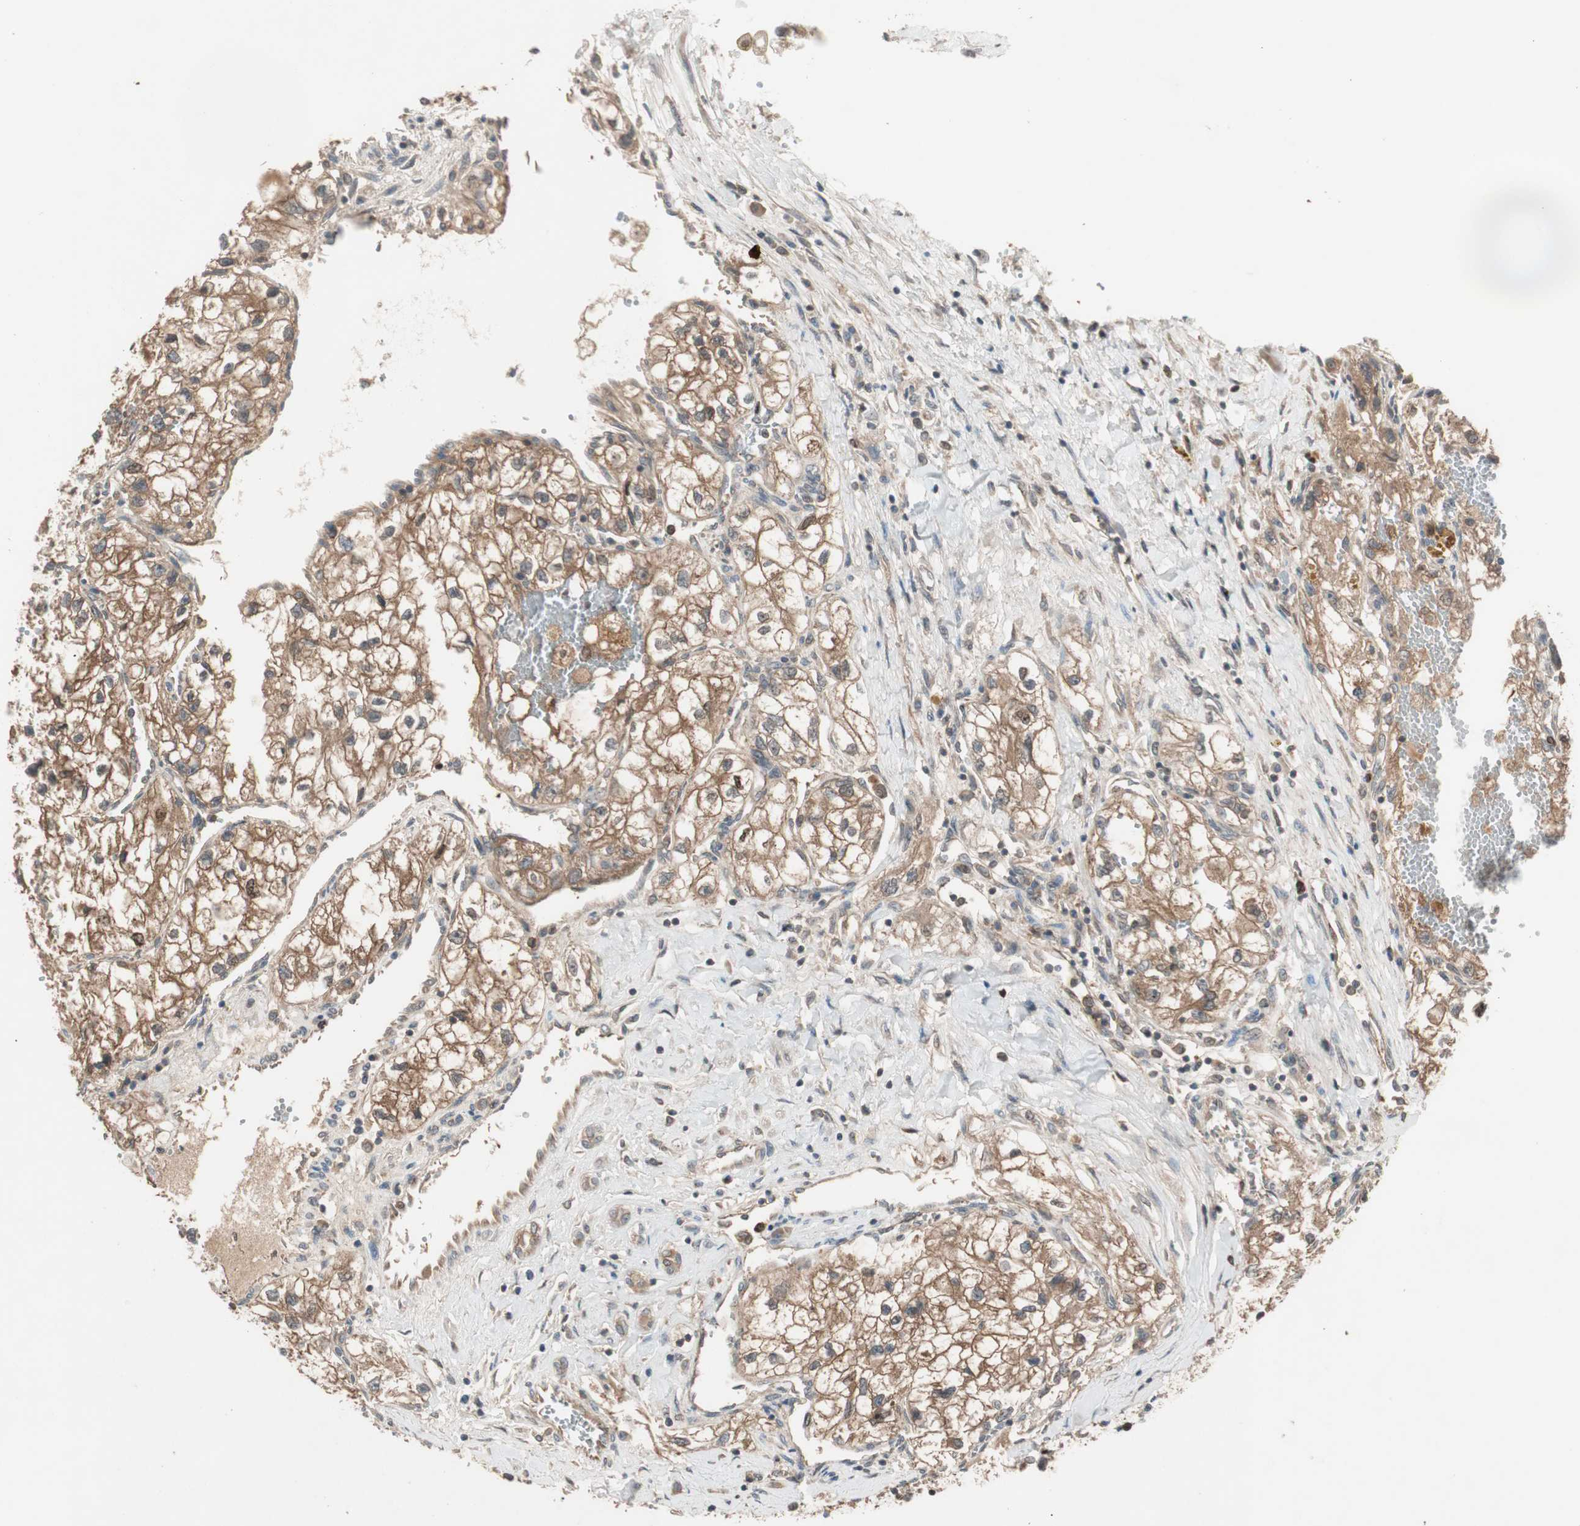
{"staining": {"intensity": "moderate", "quantity": ">75%", "location": "cytoplasmic/membranous"}, "tissue": "renal cancer", "cell_type": "Tumor cells", "image_type": "cancer", "snomed": [{"axis": "morphology", "description": "Adenocarcinoma, NOS"}, {"axis": "topography", "description": "Kidney"}], "caption": "DAB immunohistochemical staining of human renal adenocarcinoma exhibits moderate cytoplasmic/membranous protein expression in approximately >75% of tumor cells.", "gene": "ATP6AP2", "patient": {"sex": "female", "age": 70}}